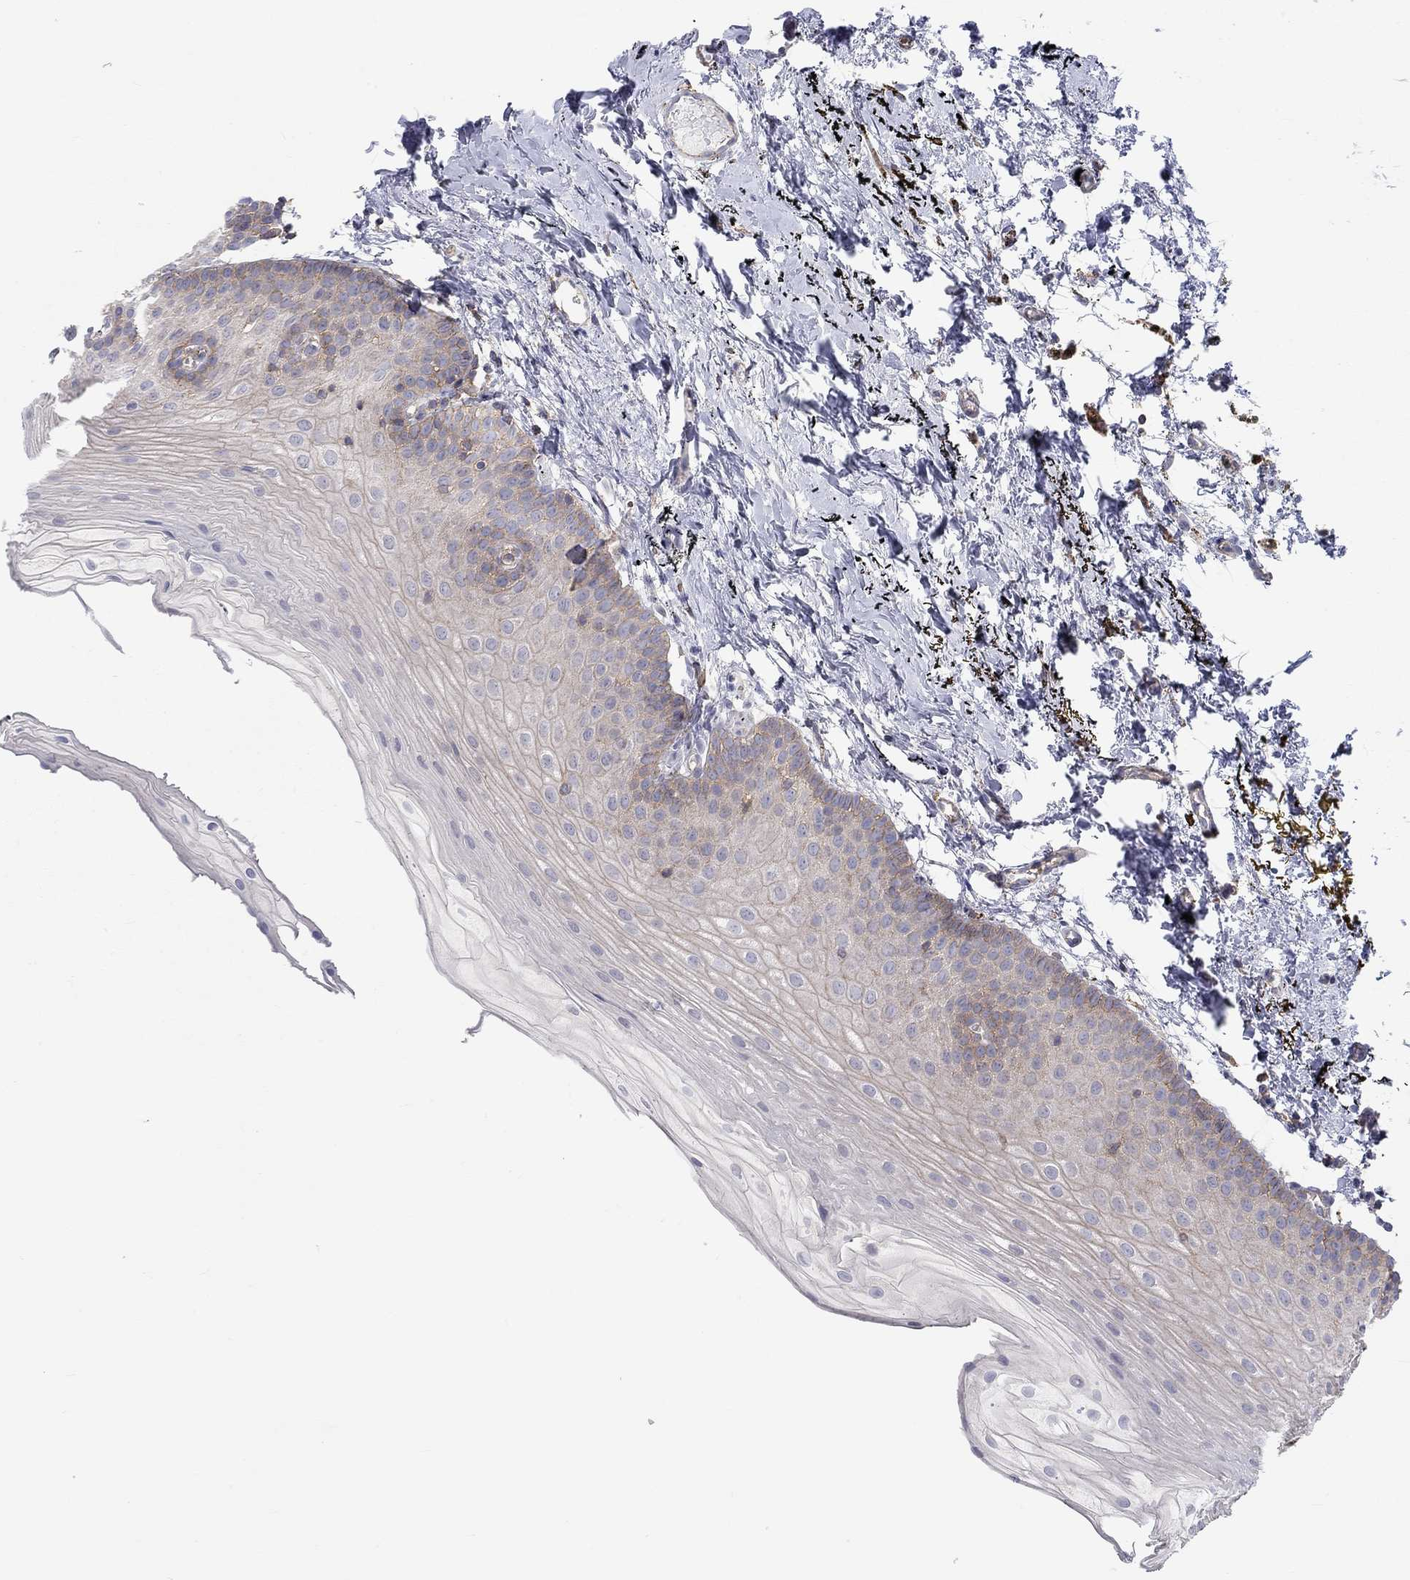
{"staining": {"intensity": "strong", "quantity": "<25%", "location": "cytoplasmic/membranous"}, "tissue": "oral mucosa", "cell_type": "Squamous epithelial cells", "image_type": "normal", "snomed": [{"axis": "morphology", "description": "Normal tissue, NOS"}, {"axis": "topography", "description": "Oral tissue"}], "caption": "Oral mucosa stained for a protein demonstrates strong cytoplasmic/membranous positivity in squamous epithelial cells. (IHC, brightfield microscopy, high magnification).", "gene": "PCDHGA10", "patient": {"sex": "female", "age": 57}}